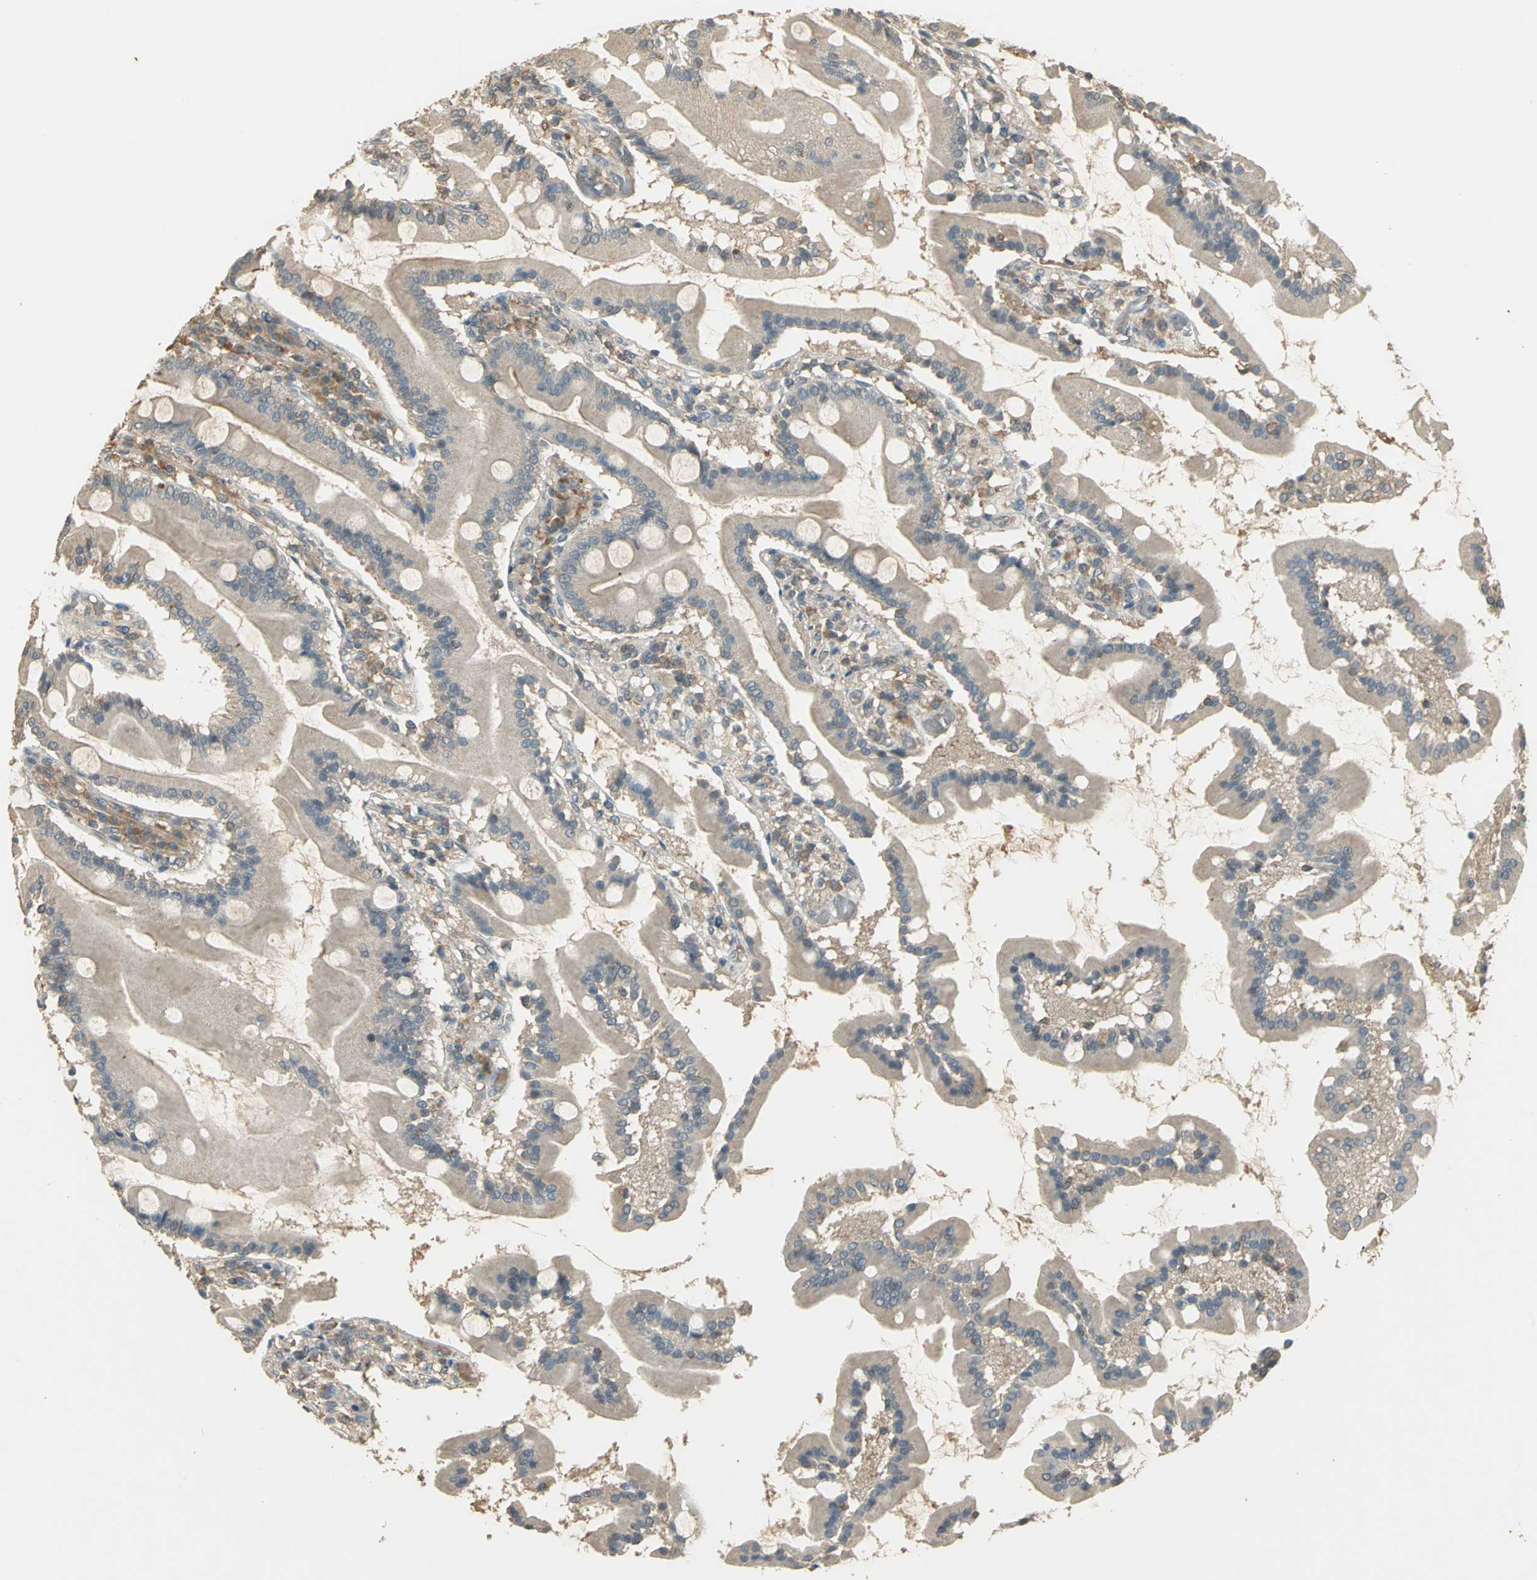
{"staining": {"intensity": "moderate", "quantity": ">75%", "location": "cytoplasmic/membranous"}, "tissue": "duodenum", "cell_type": "Glandular cells", "image_type": "normal", "snomed": [{"axis": "morphology", "description": "Normal tissue, NOS"}, {"axis": "topography", "description": "Duodenum"}], "caption": "Duodenum stained with IHC exhibits moderate cytoplasmic/membranous expression in about >75% of glandular cells.", "gene": "KEAP1", "patient": {"sex": "female", "age": 64}}